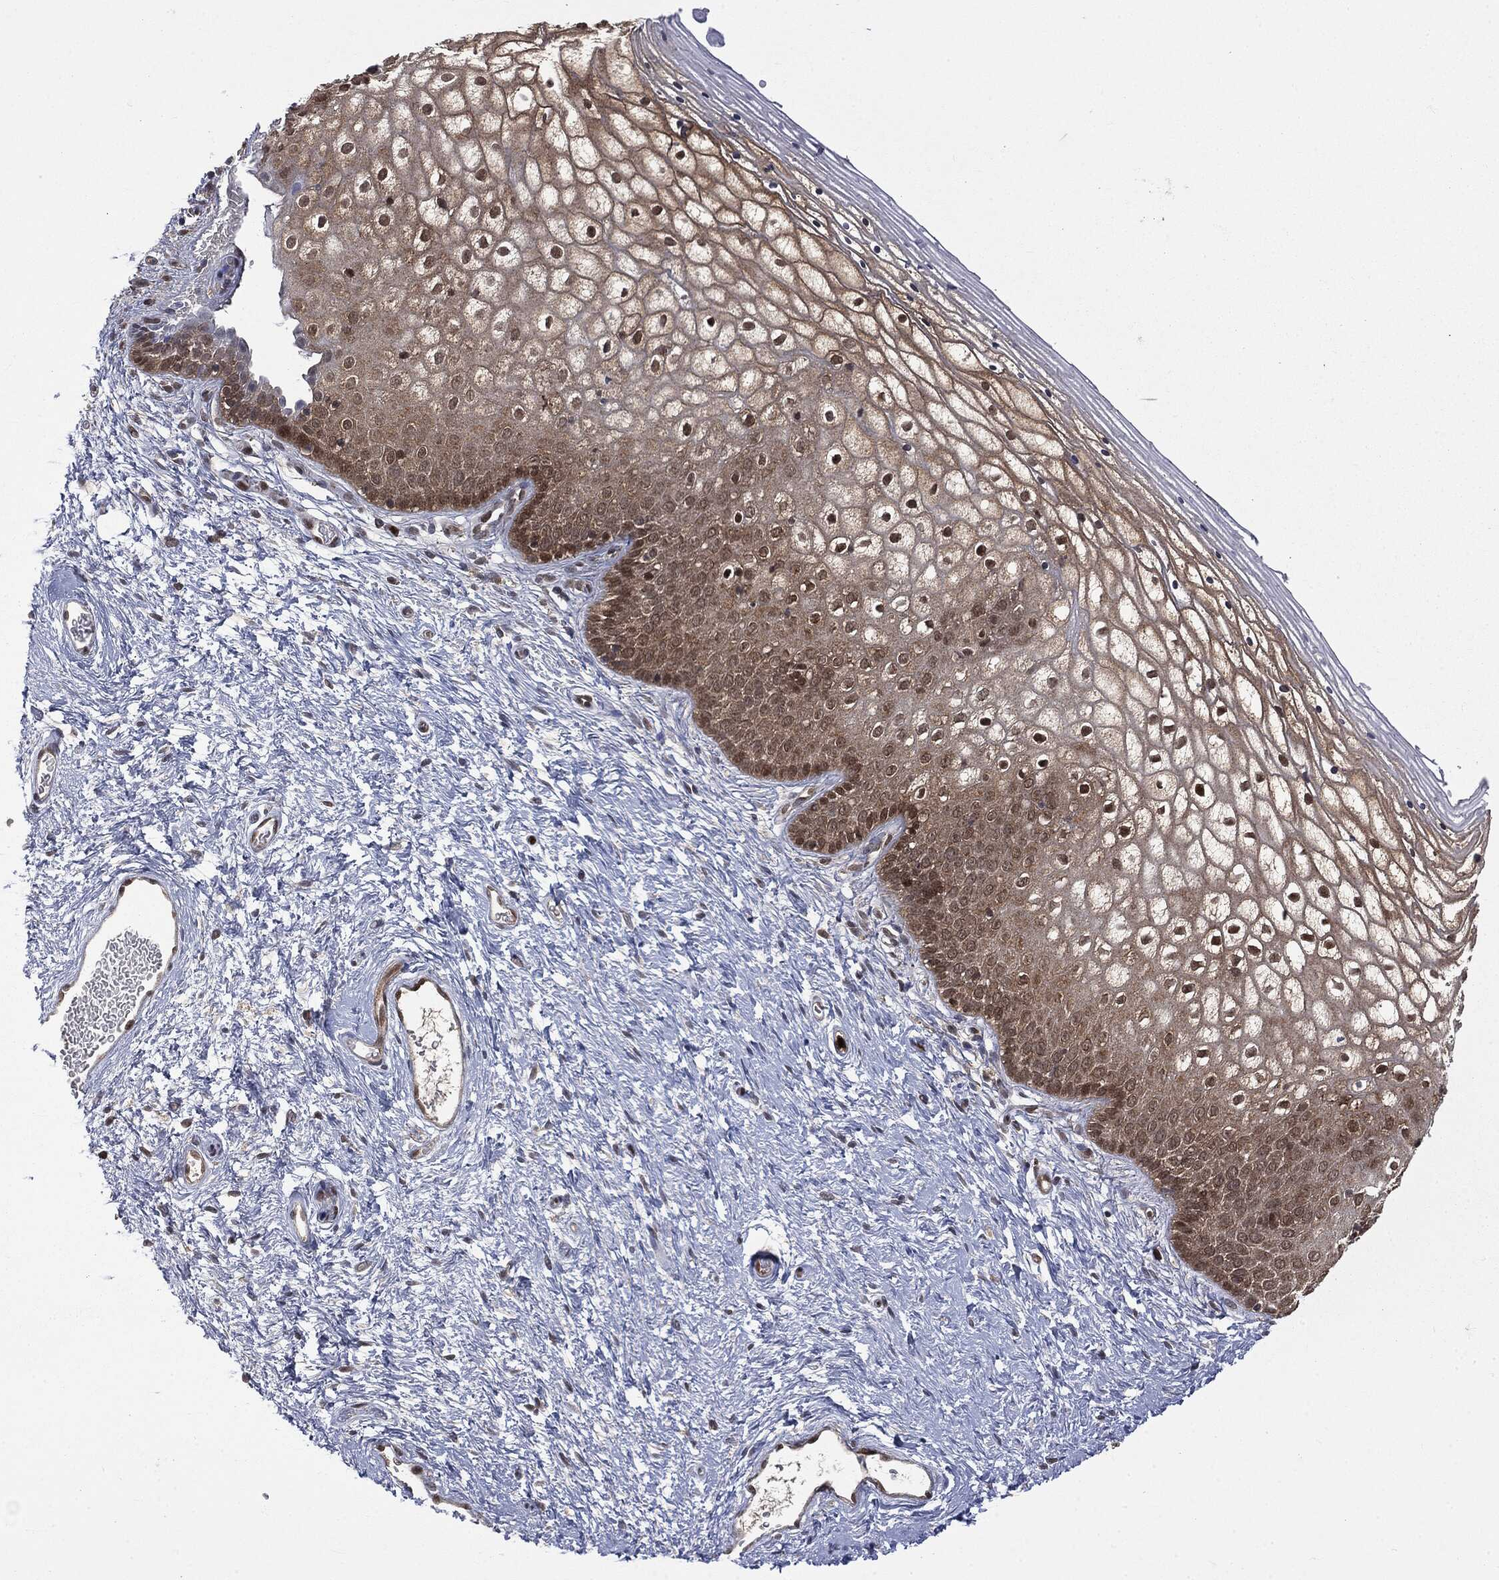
{"staining": {"intensity": "moderate", "quantity": "25%-75%", "location": "cytoplasmic/membranous,nuclear"}, "tissue": "vagina", "cell_type": "Squamous epithelial cells", "image_type": "normal", "snomed": [{"axis": "morphology", "description": "Normal tissue, NOS"}, {"axis": "topography", "description": "Vagina"}], "caption": "DAB (3,3'-diaminobenzidine) immunohistochemical staining of unremarkable vagina exhibits moderate cytoplasmic/membranous,nuclear protein expression in about 25%-75% of squamous epithelial cells.", "gene": "GPI", "patient": {"sex": "female", "age": 32}}